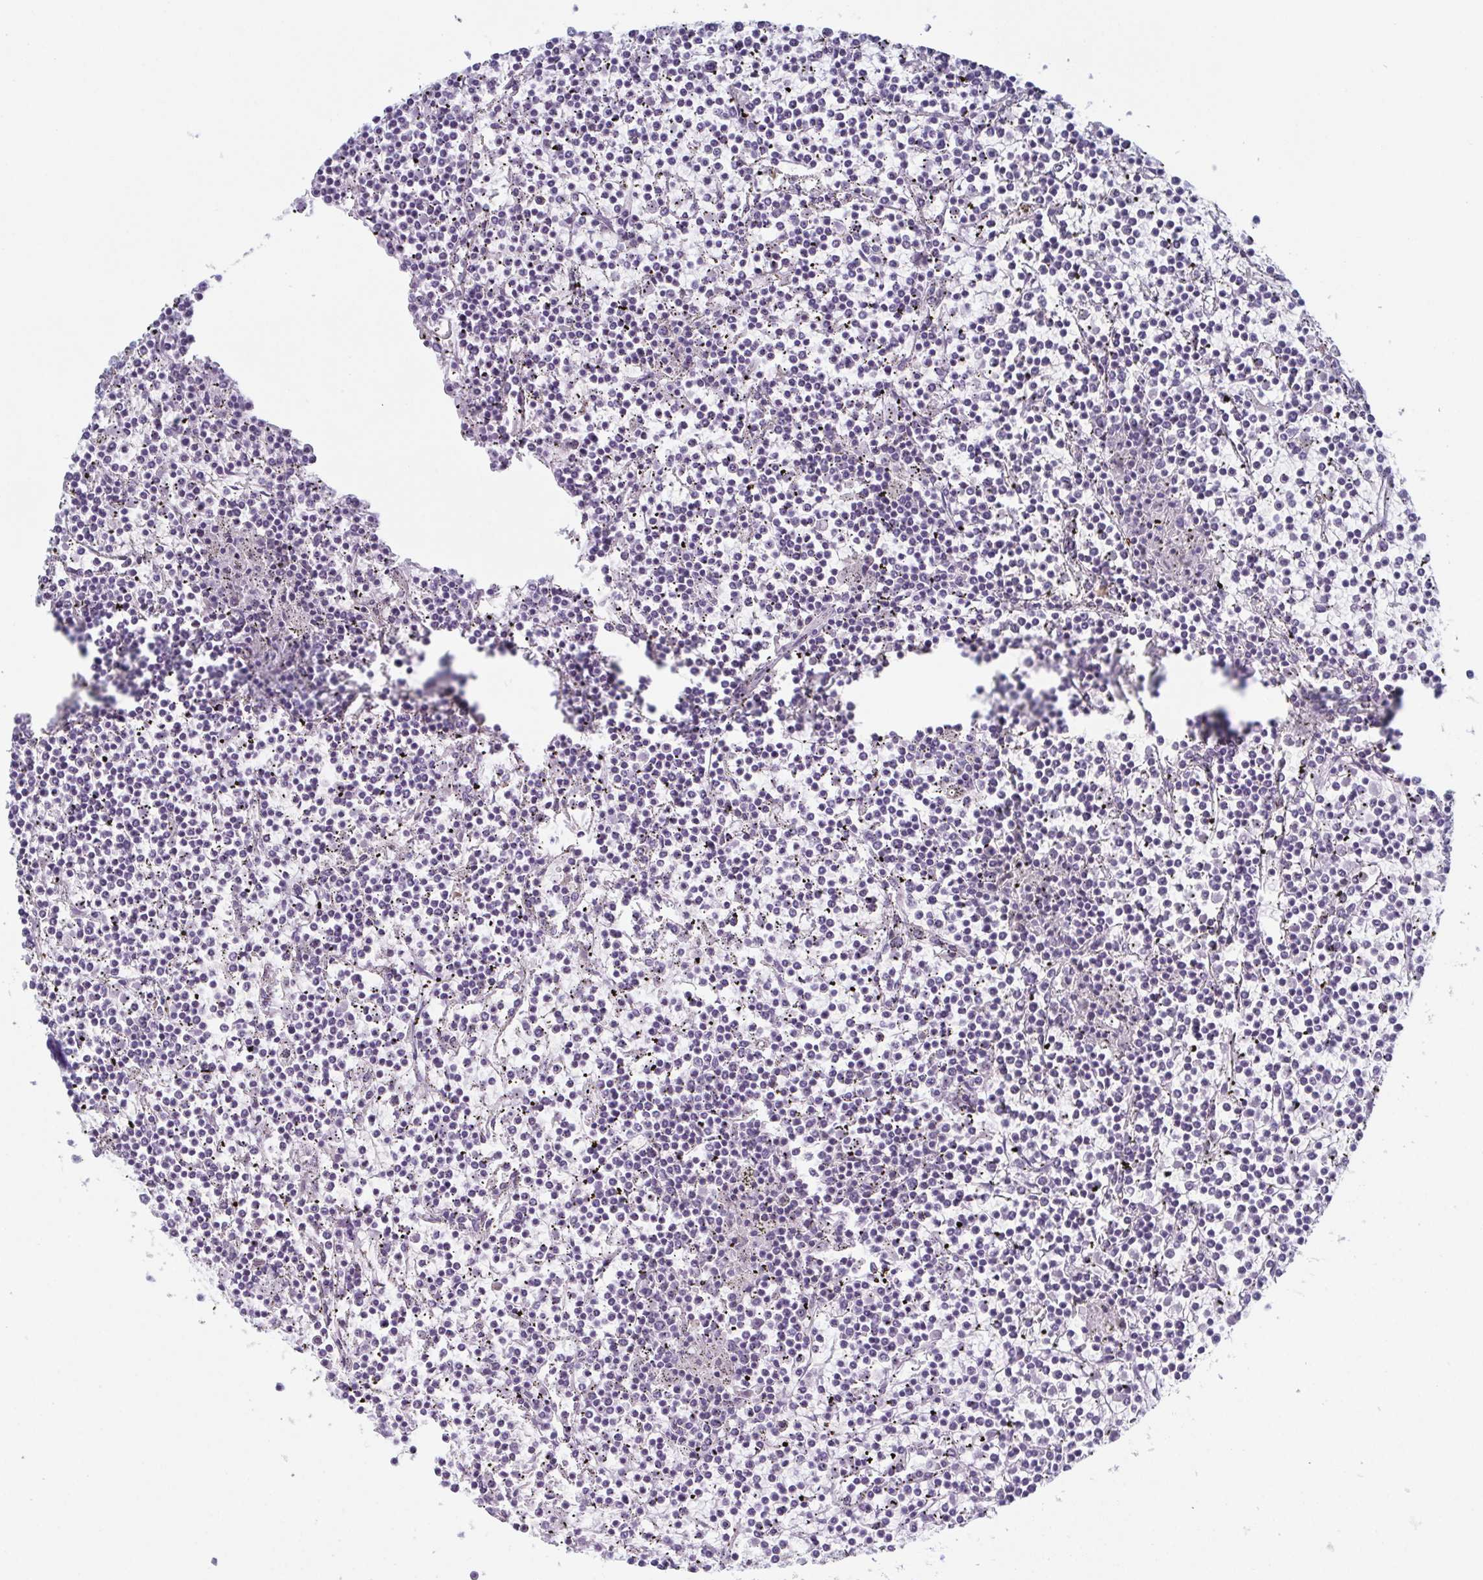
{"staining": {"intensity": "negative", "quantity": "none", "location": "none"}, "tissue": "lymphoma", "cell_type": "Tumor cells", "image_type": "cancer", "snomed": [{"axis": "morphology", "description": "Malignant lymphoma, non-Hodgkin's type, Low grade"}, {"axis": "topography", "description": "Spleen"}], "caption": "Tumor cells show no significant positivity in lymphoma.", "gene": "ZFP64", "patient": {"sex": "female", "age": 19}}